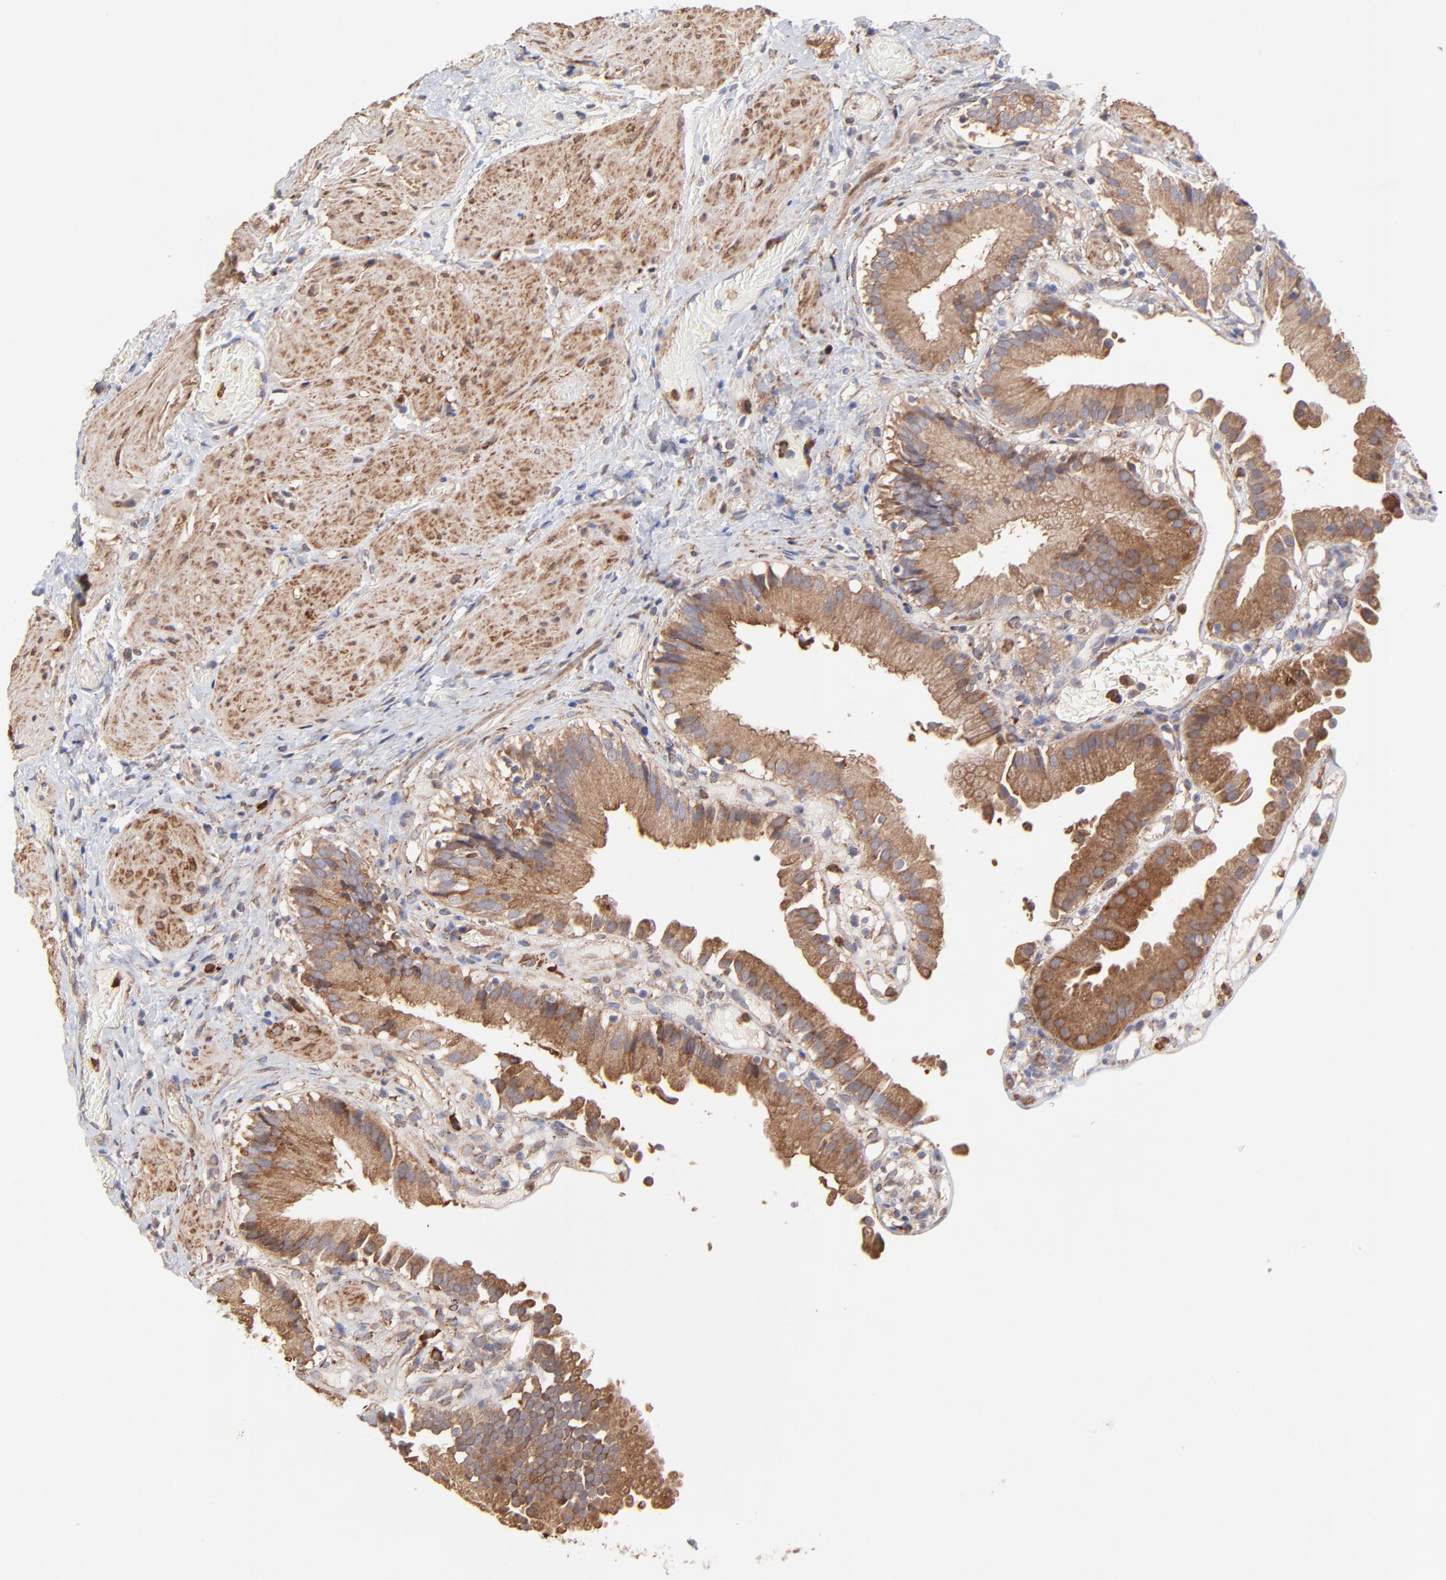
{"staining": {"intensity": "strong", "quantity": ">75%", "location": "cytoplasmic/membranous"}, "tissue": "gallbladder", "cell_type": "Glandular cells", "image_type": "normal", "snomed": [{"axis": "morphology", "description": "Normal tissue, NOS"}, {"axis": "topography", "description": "Gallbladder"}], "caption": "The immunohistochemical stain labels strong cytoplasmic/membranous positivity in glandular cells of normal gallbladder. The staining was performed using DAB (3,3'-diaminobenzidine) to visualize the protein expression in brown, while the nuclei were stained in blue with hematoxylin (Magnification: 20x).", "gene": "PFKM", "patient": {"sex": "male", "age": 65}}